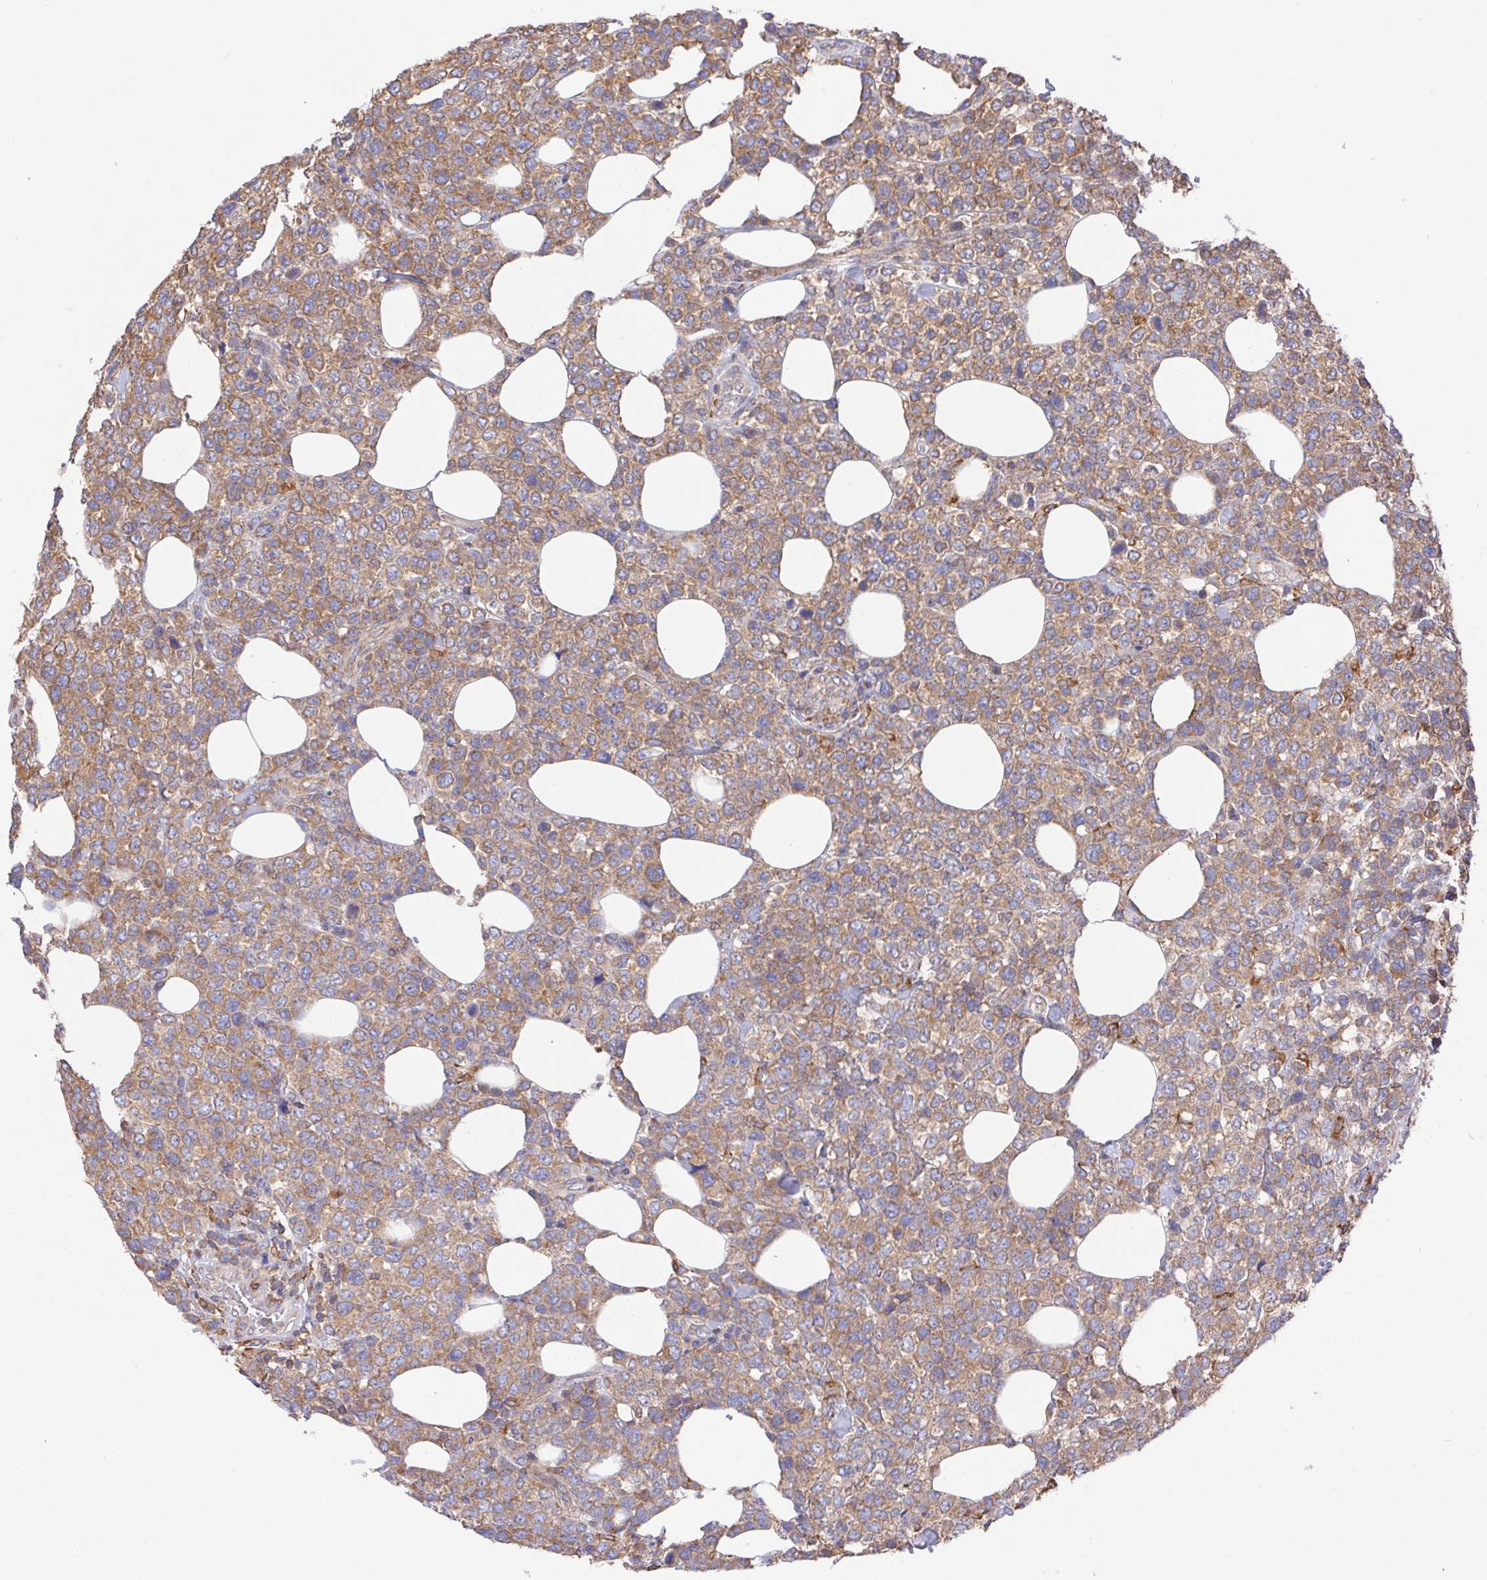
{"staining": {"intensity": "moderate", "quantity": ">75%", "location": "cytoplasmic/membranous"}, "tissue": "lymphoma", "cell_type": "Tumor cells", "image_type": "cancer", "snomed": [{"axis": "morphology", "description": "Malignant lymphoma, non-Hodgkin's type, High grade"}, {"axis": "topography", "description": "Soft tissue"}], "caption": "There is medium levels of moderate cytoplasmic/membranous expression in tumor cells of malignant lymphoma, non-Hodgkin's type (high-grade), as demonstrated by immunohistochemical staining (brown color).", "gene": "FAM241A", "patient": {"sex": "female", "age": 56}}